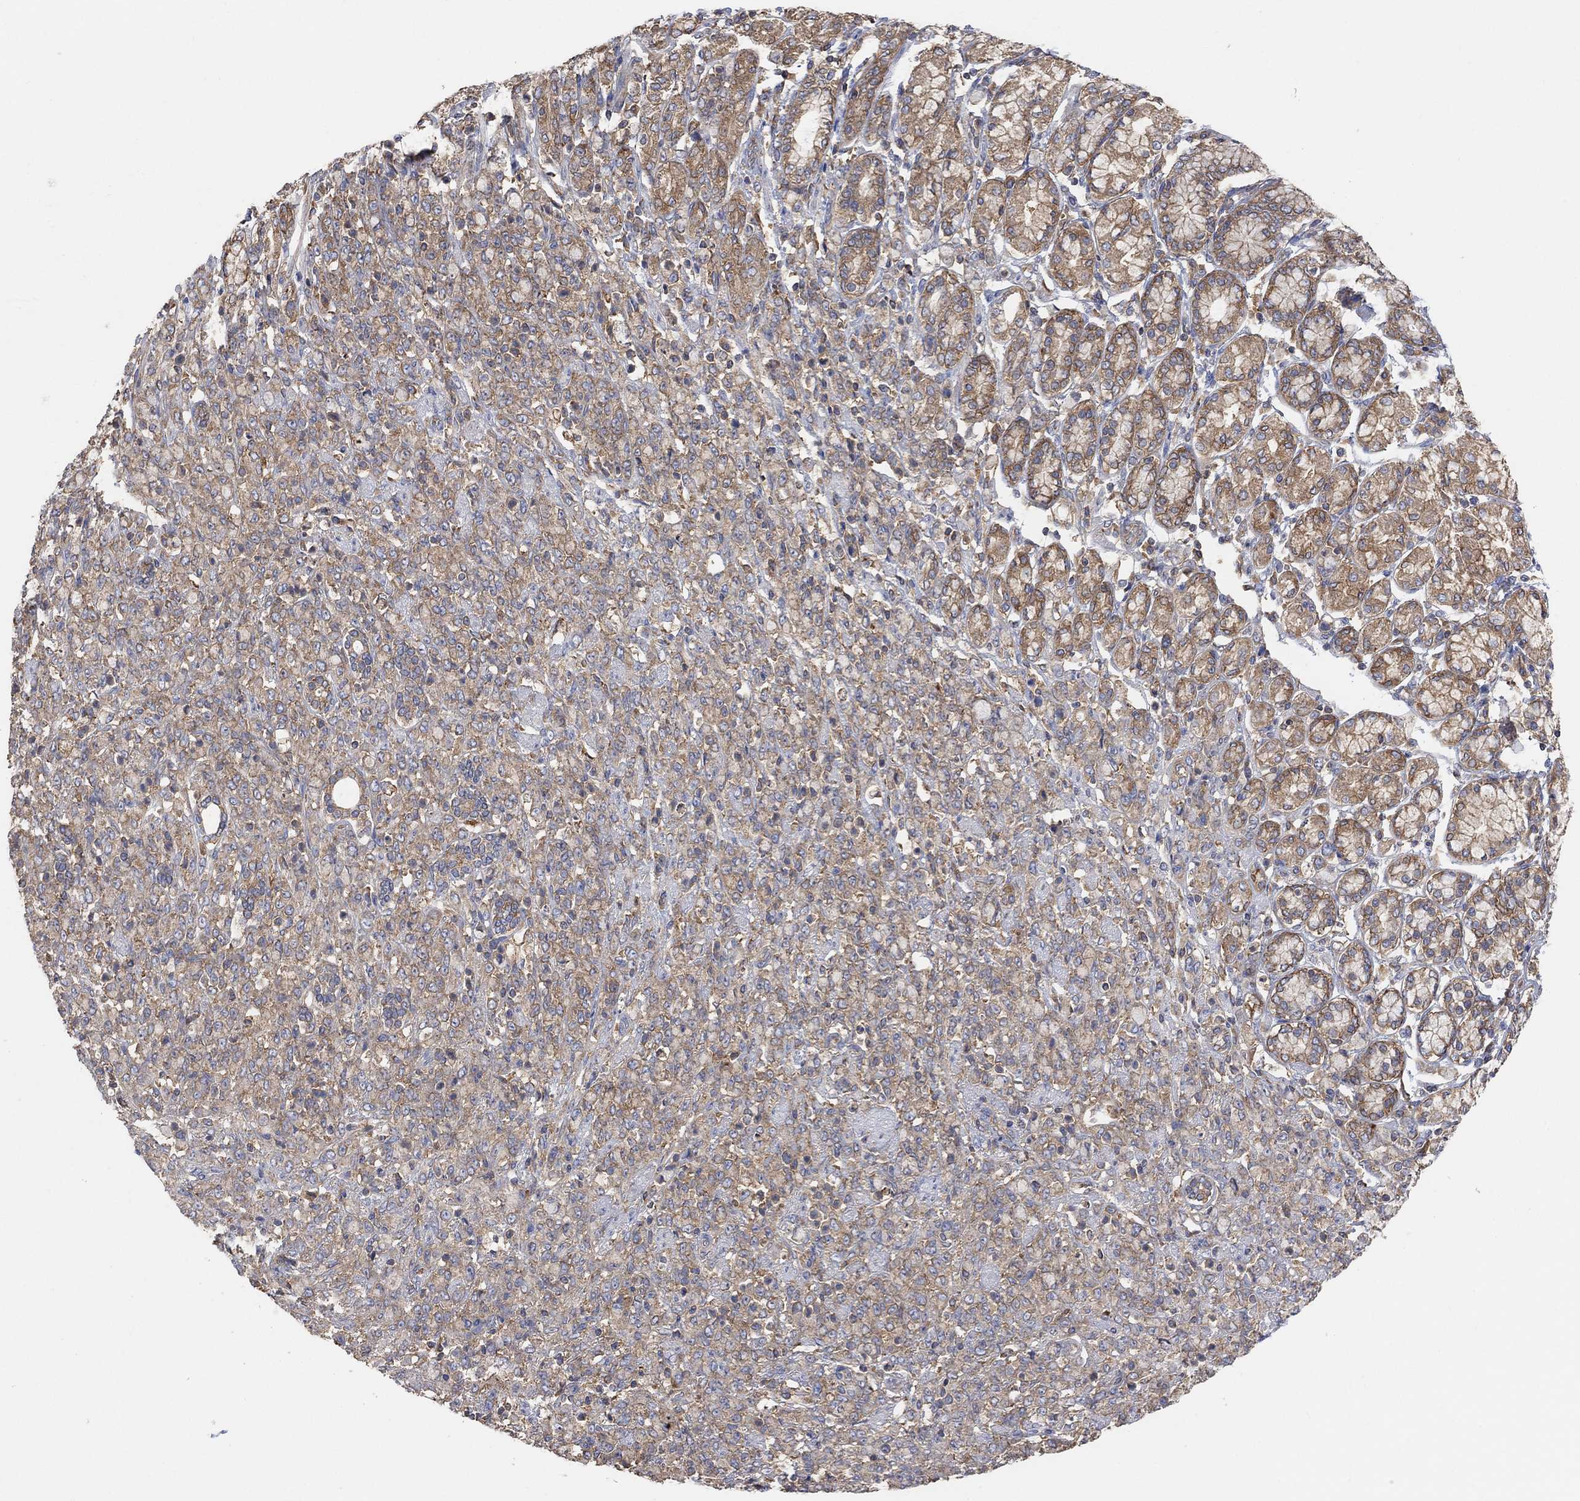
{"staining": {"intensity": "weak", "quantity": "25%-75%", "location": "cytoplasmic/membranous"}, "tissue": "stomach cancer", "cell_type": "Tumor cells", "image_type": "cancer", "snomed": [{"axis": "morphology", "description": "Normal tissue, NOS"}, {"axis": "morphology", "description": "Adenocarcinoma, NOS"}, {"axis": "topography", "description": "Stomach"}], "caption": "This photomicrograph exhibits immunohistochemistry staining of human stomach cancer, with low weak cytoplasmic/membranous positivity in about 25%-75% of tumor cells.", "gene": "BLOC1S3", "patient": {"sex": "female", "age": 79}}